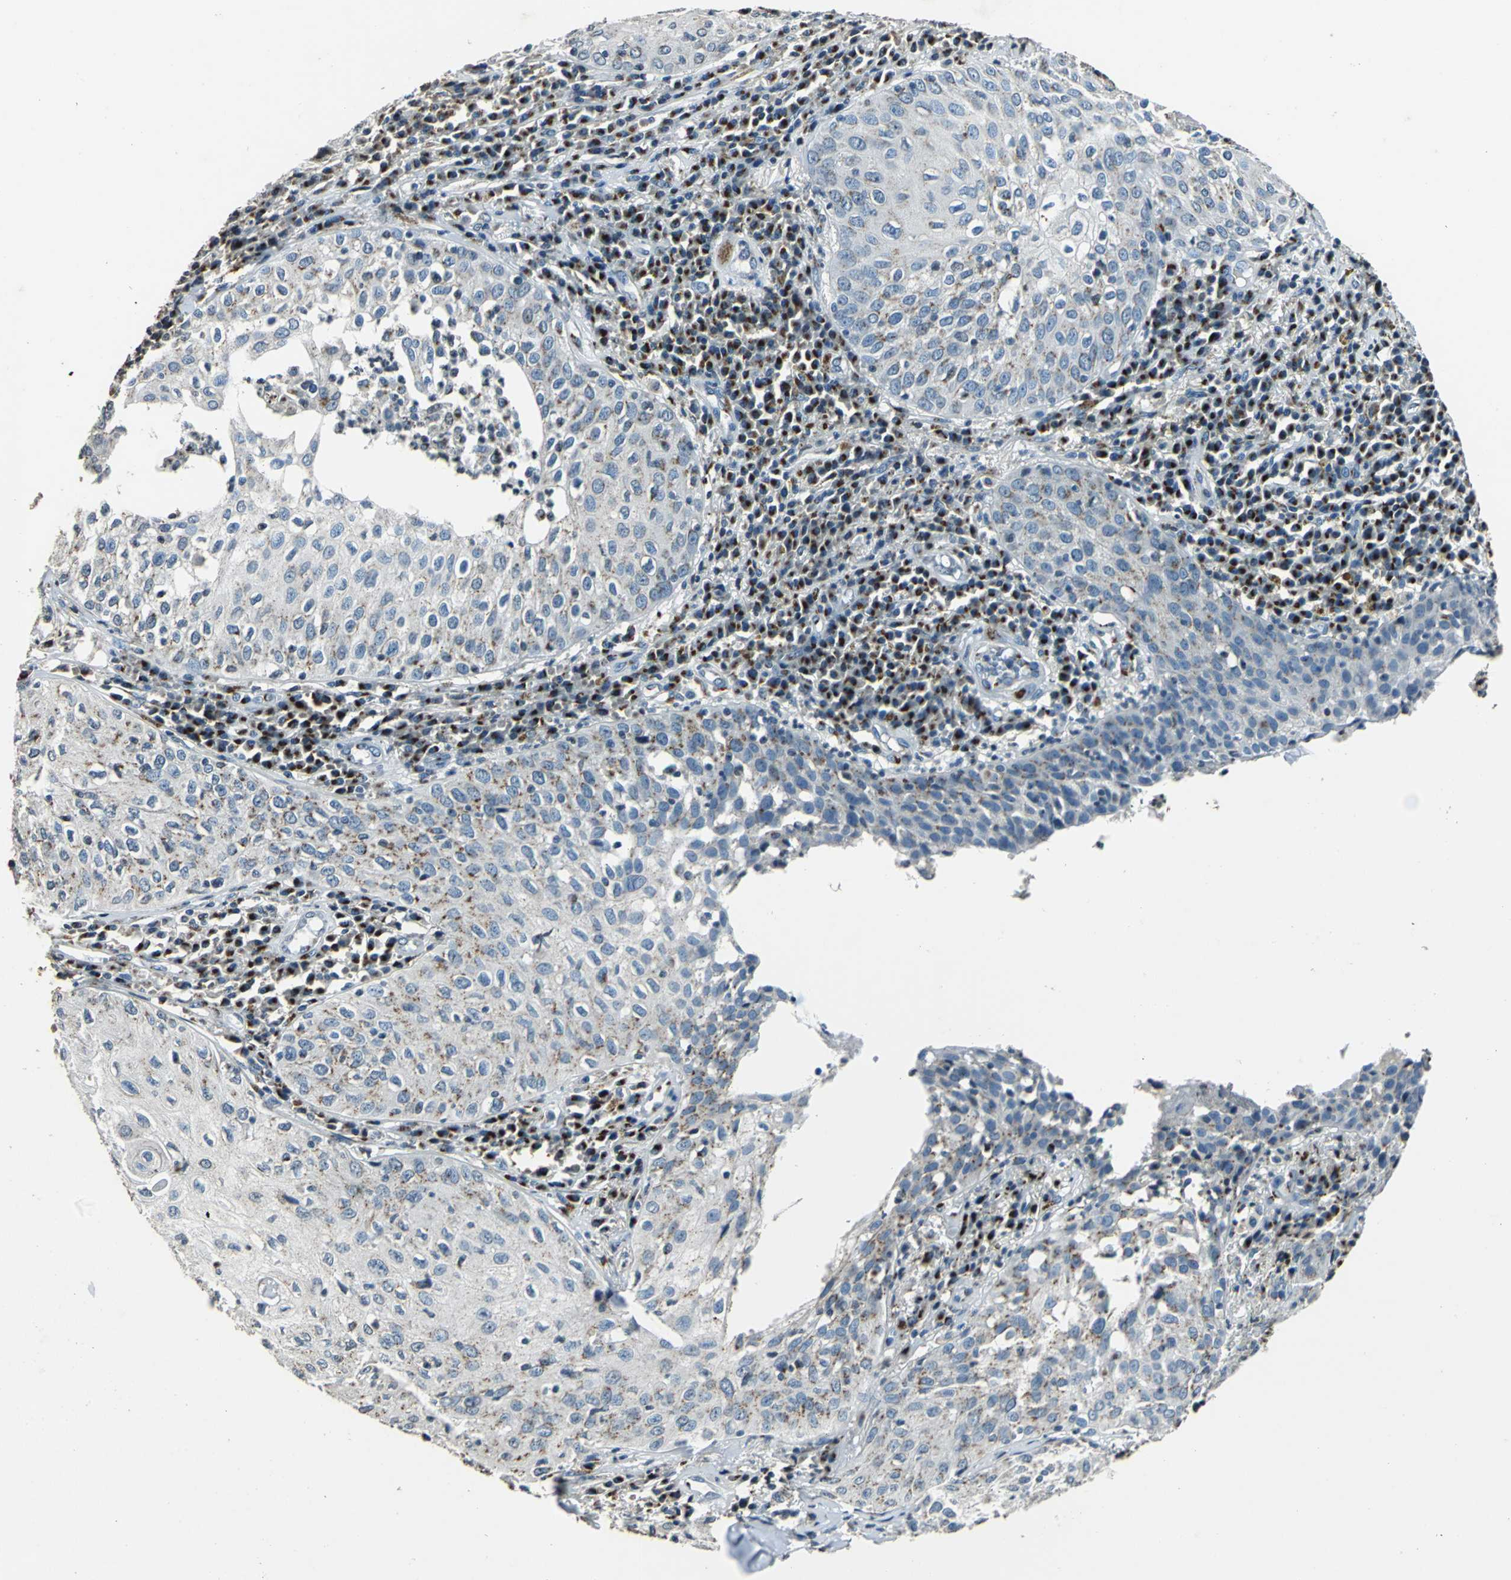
{"staining": {"intensity": "weak", "quantity": "25%-75%", "location": "cytoplasmic/membranous"}, "tissue": "skin cancer", "cell_type": "Tumor cells", "image_type": "cancer", "snomed": [{"axis": "morphology", "description": "Squamous cell carcinoma, NOS"}, {"axis": "topography", "description": "Skin"}], "caption": "Immunohistochemistry (IHC) of skin cancer shows low levels of weak cytoplasmic/membranous positivity in approximately 25%-75% of tumor cells.", "gene": "TMEM115", "patient": {"sex": "male", "age": 65}}